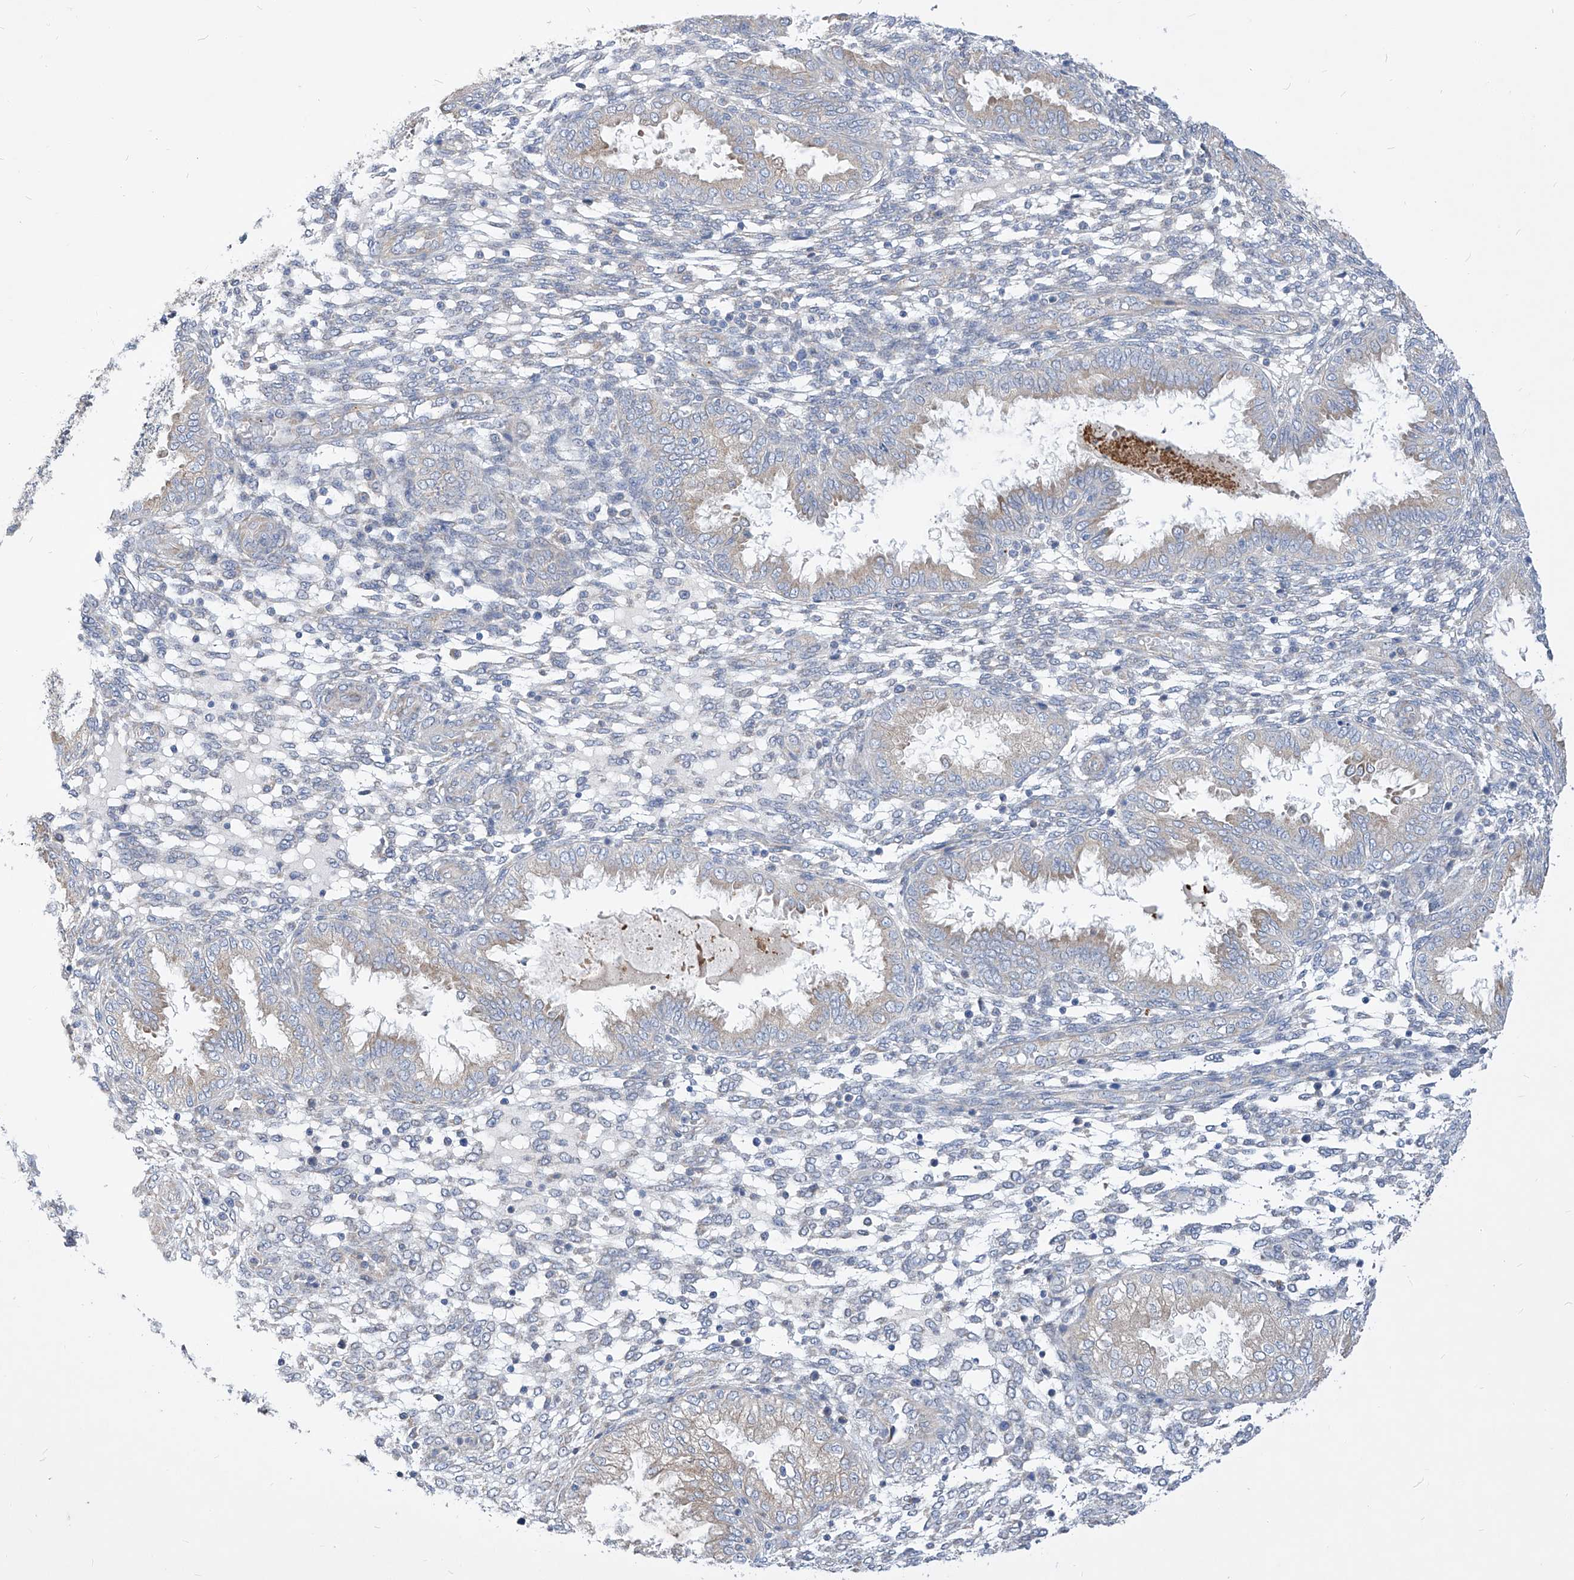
{"staining": {"intensity": "negative", "quantity": "none", "location": "none"}, "tissue": "endometrium", "cell_type": "Cells in endometrial stroma", "image_type": "normal", "snomed": [{"axis": "morphology", "description": "Normal tissue, NOS"}, {"axis": "topography", "description": "Endometrium"}], "caption": "The micrograph reveals no significant expression in cells in endometrial stroma of endometrium. The staining was performed using DAB (3,3'-diaminobenzidine) to visualize the protein expression in brown, while the nuclei were stained in blue with hematoxylin (Magnification: 20x).", "gene": "UFL1", "patient": {"sex": "female", "age": 33}}